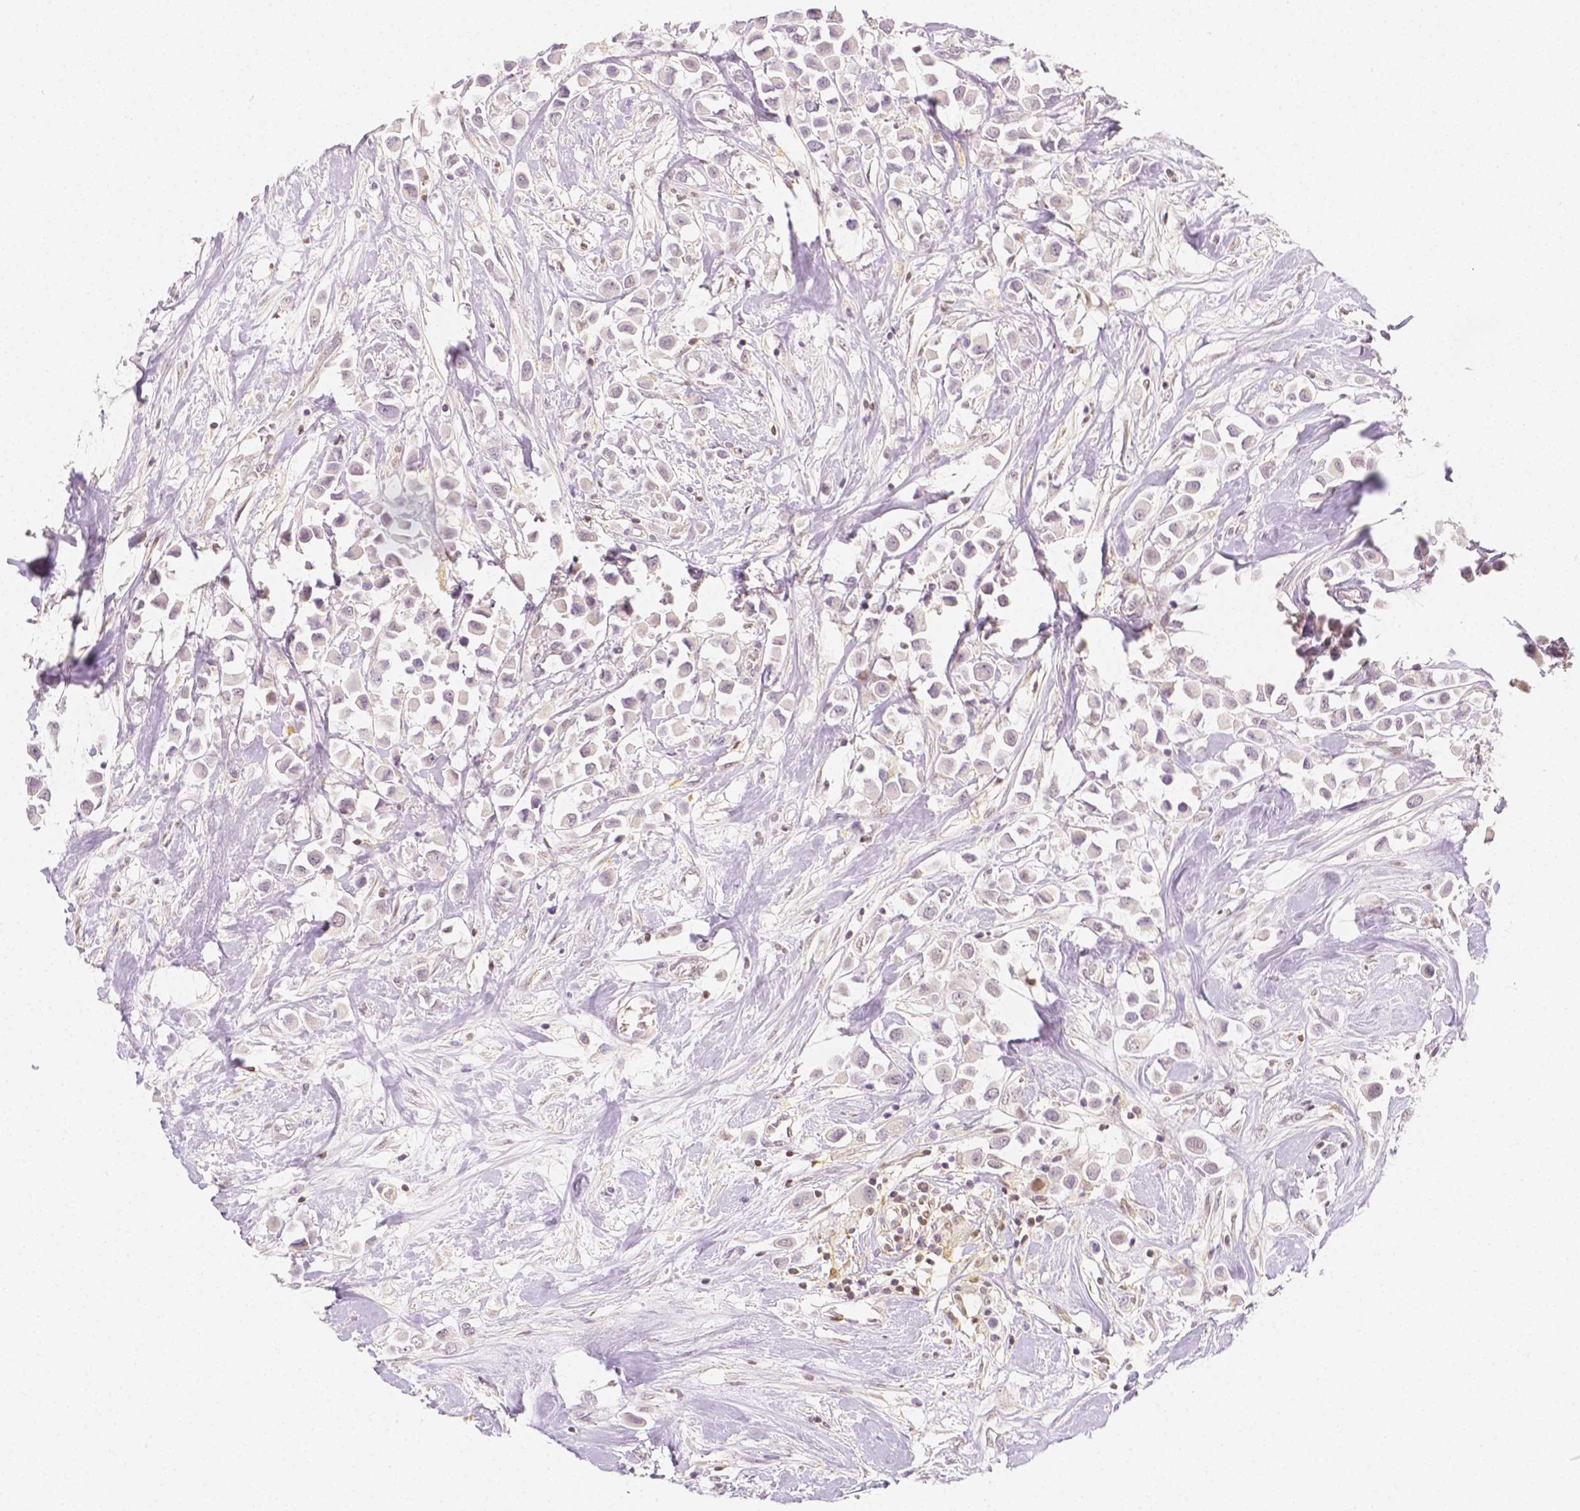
{"staining": {"intensity": "negative", "quantity": "none", "location": "none"}, "tissue": "breast cancer", "cell_type": "Tumor cells", "image_type": "cancer", "snomed": [{"axis": "morphology", "description": "Duct carcinoma"}, {"axis": "topography", "description": "Breast"}], "caption": "This is a micrograph of immunohistochemistry staining of infiltrating ductal carcinoma (breast), which shows no staining in tumor cells.", "gene": "SGTB", "patient": {"sex": "female", "age": 61}}